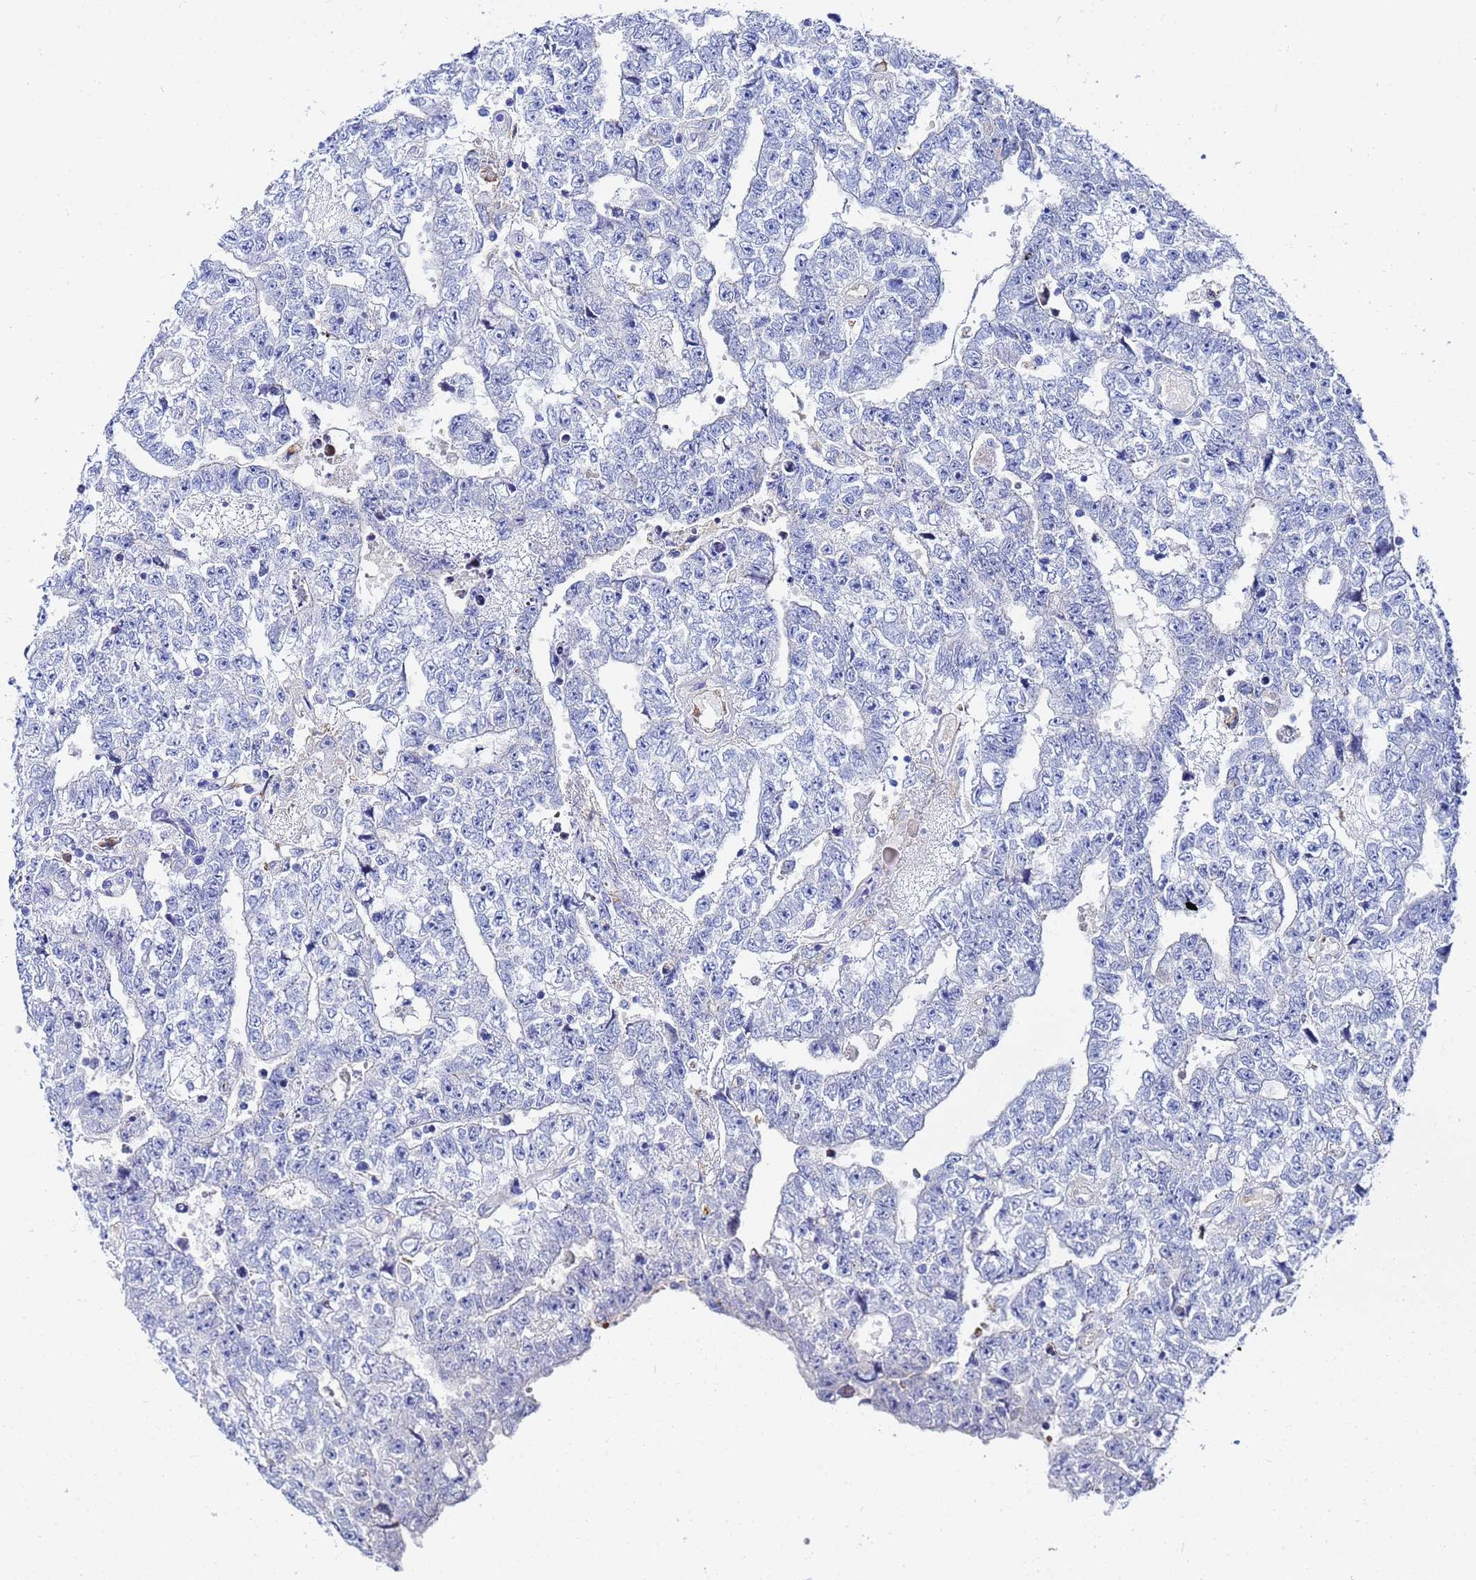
{"staining": {"intensity": "negative", "quantity": "none", "location": "none"}, "tissue": "testis cancer", "cell_type": "Tumor cells", "image_type": "cancer", "snomed": [{"axis": "morphology", "description": "Carcinoma, Embryonal, NOS"}, {"axis": "topography", "description": "Testis"}], "caption": "IHC micrograph of testis embryonal carcinoma stained for a protein (brown), which exhibits no staining in tumor cells.", "gene": "ZNF26", "patient": {"sex": "male", "age": 25}}